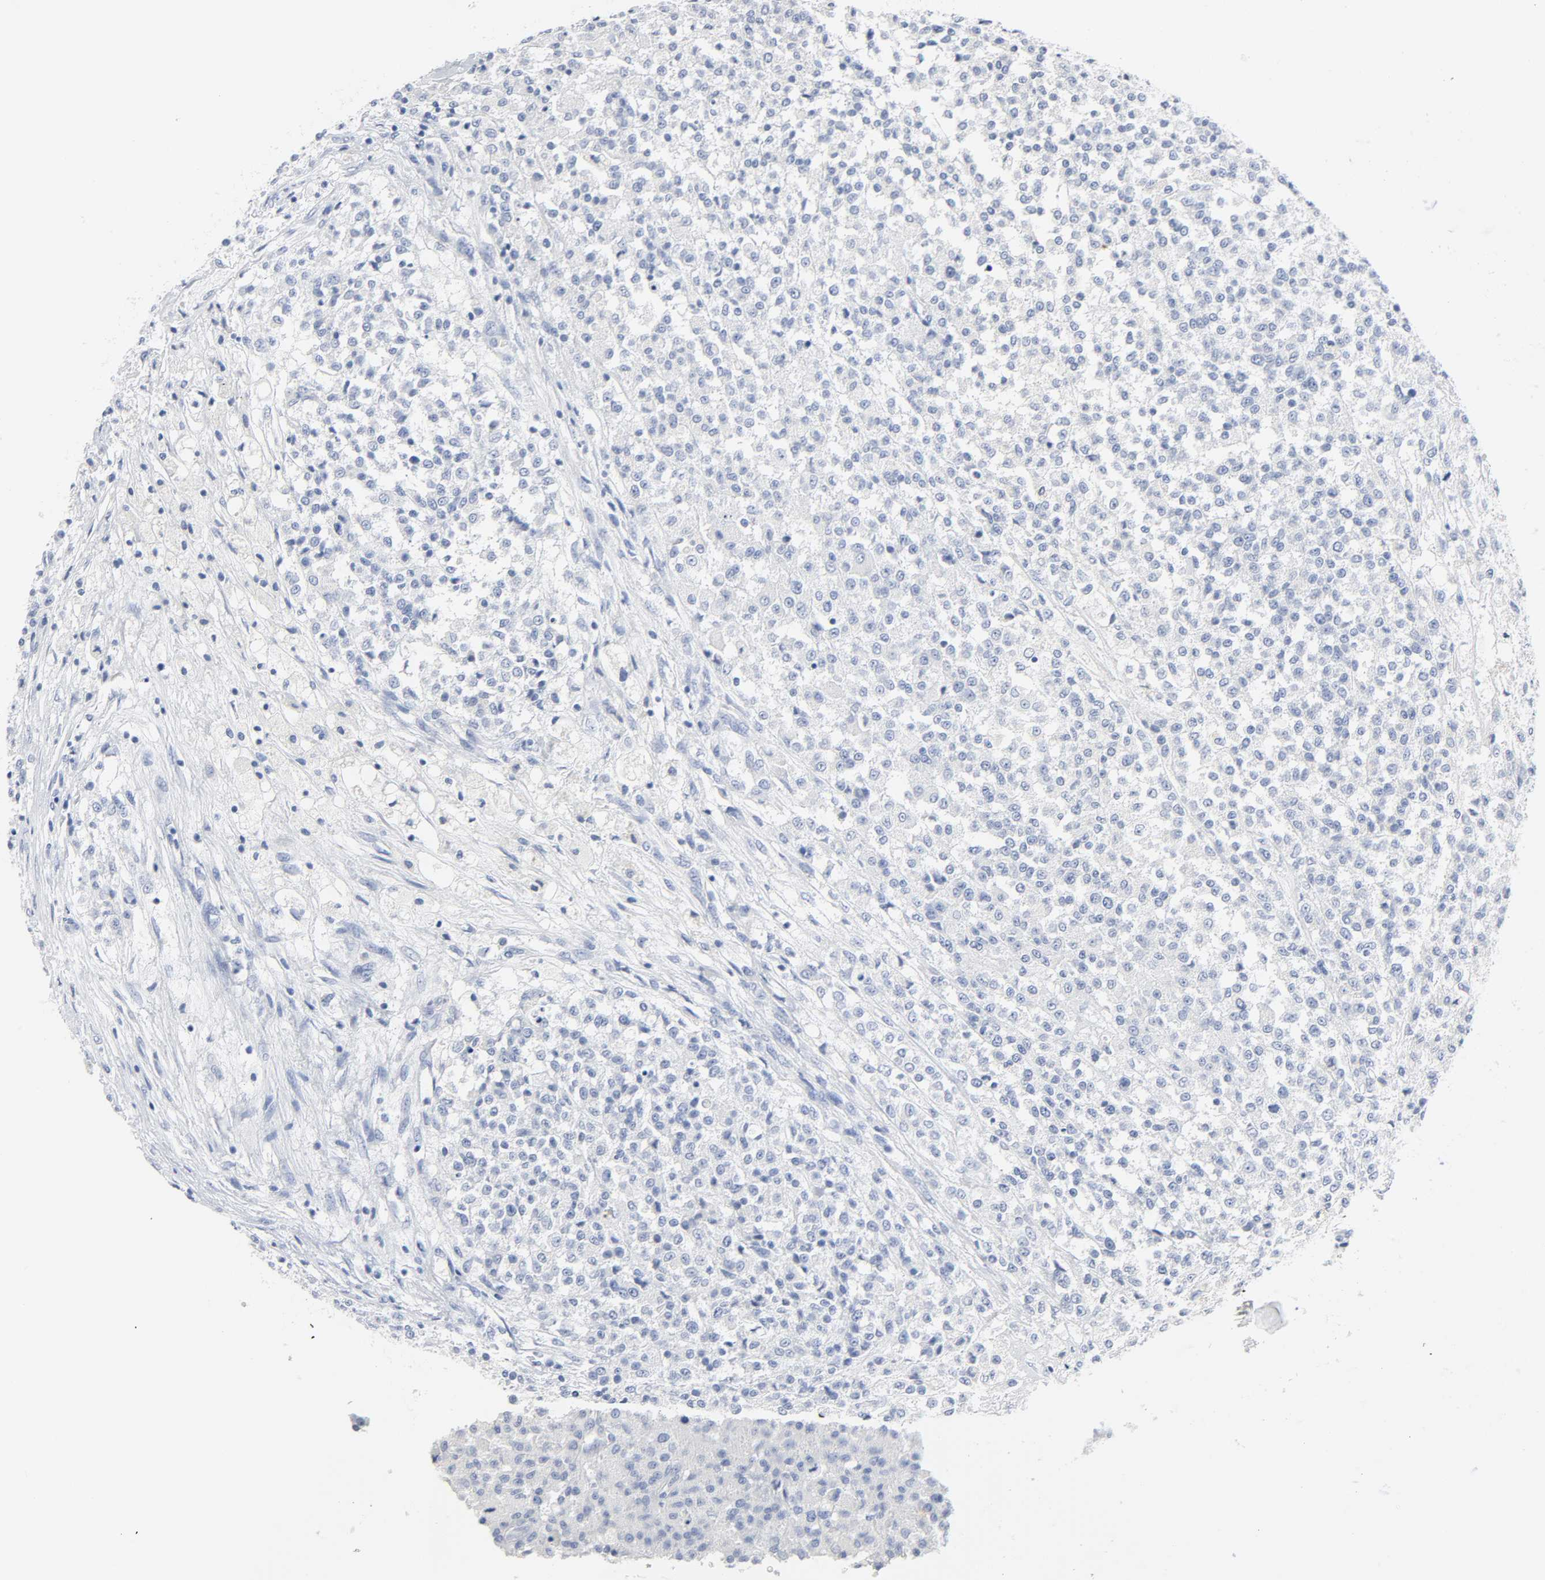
{"staining": {"intensity": "negative", "quantity": "none", "location": "none"}, "tissue": "testis cancer", "cell_type": "Tumor cells", "image_type": "cancer", "snomed": [{"axis": "morphology", "description": "Seminoma, NOS"}, {"axis": "topography", "description": "Testis"}], "caption": "Tumor cells show no significant staining in testis seminoma.", "gene": "ACP3", "patient": {"sex": "male", "age": 59}}